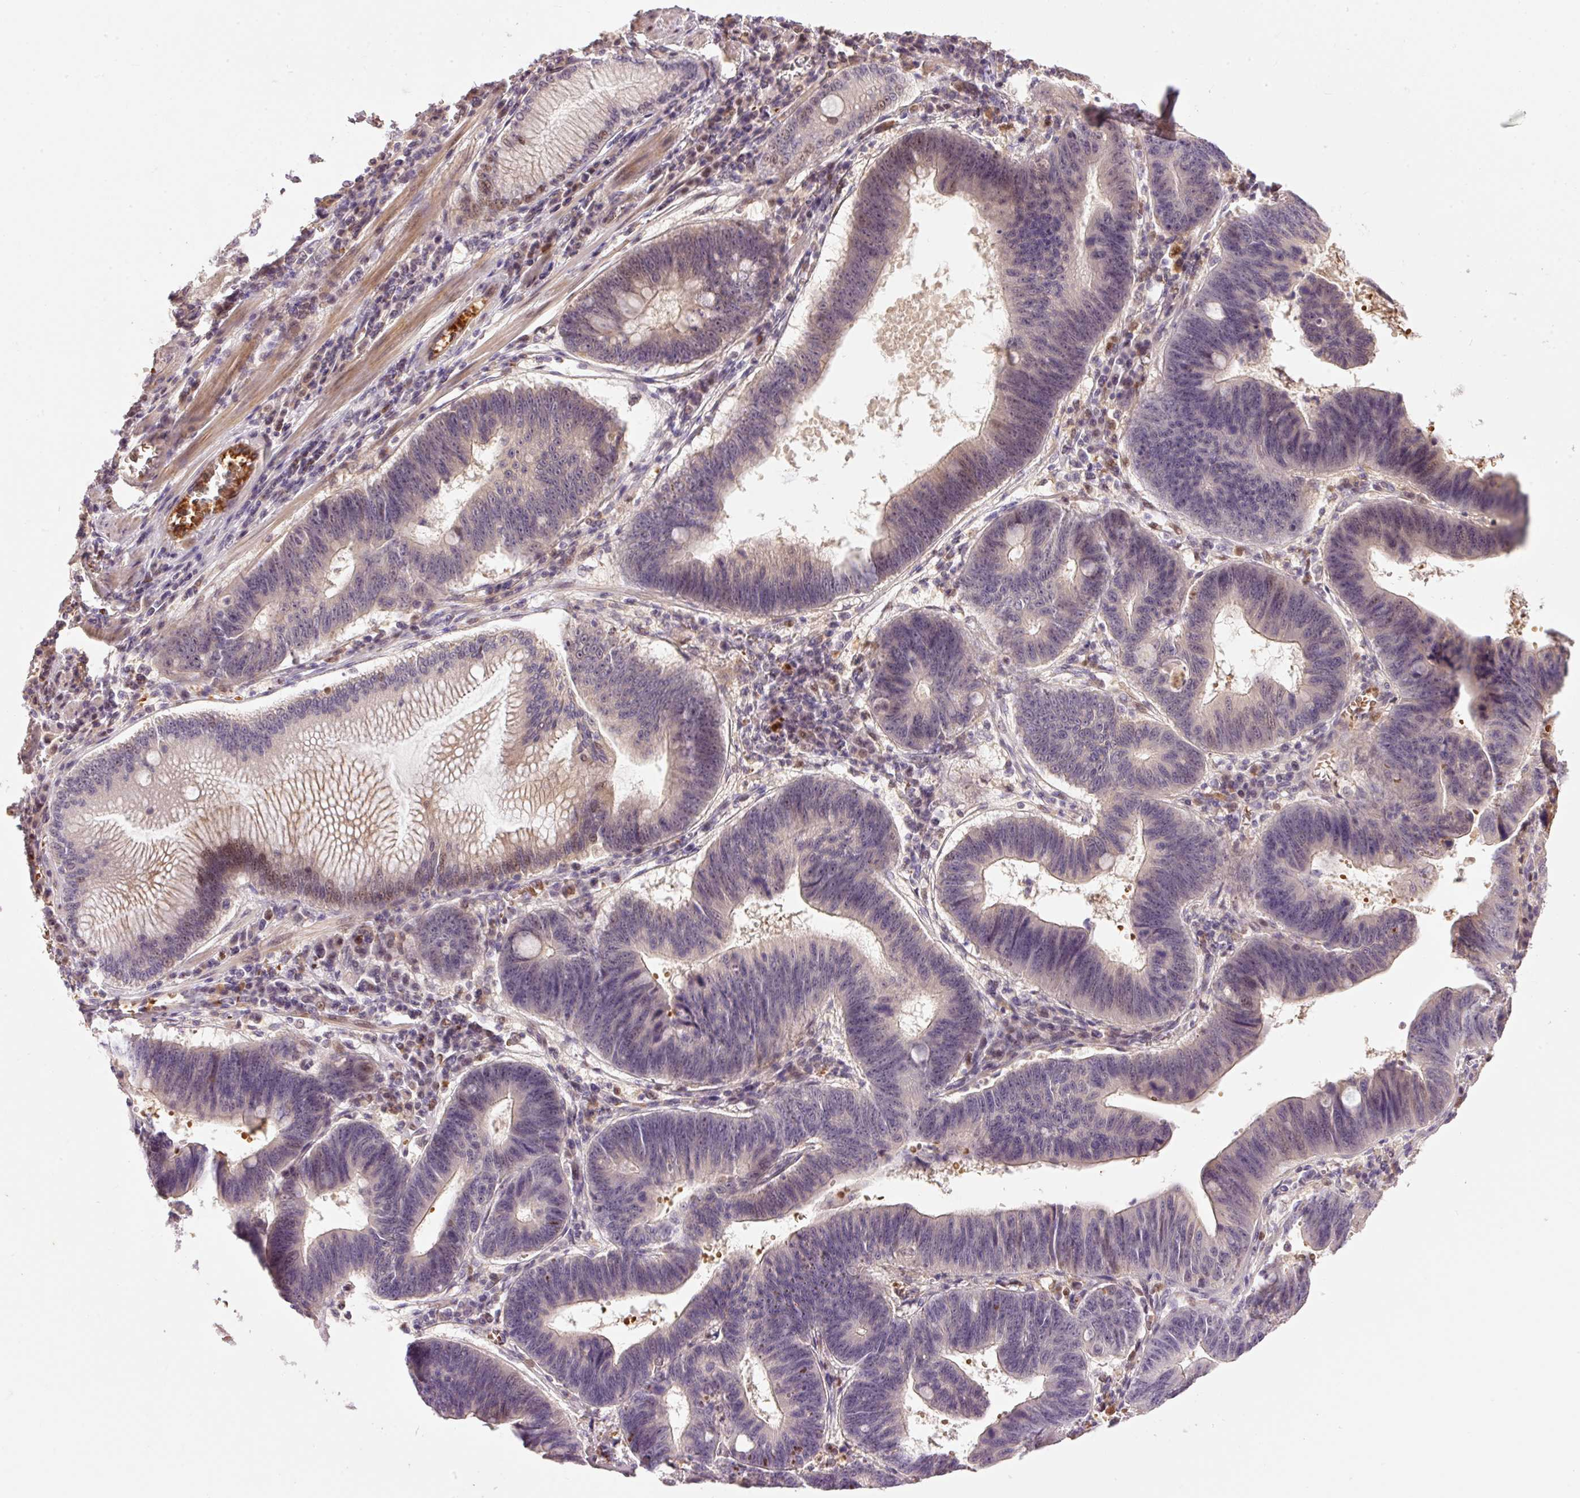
{"staining": {"intensity": "moderate", "quantity": "<25%", "location": "nuclear"}, "tissue": "stomach cancer", "cell_type": "Tumor cells", "image_type": "cancer", "snomed": [{"axis": "morphology", "description": "Adenocarcinoma, NOS"}, {"axis": "topography", "description": "Stomach"}], "caption": "A brown stain shows moderate nuclear staining of a protein in human adenocarcinoma (stomach) tumor cells. The protein of interest is stained brown, and the nuclei are stained in blue (DAB IHC with brightfield microscopy, high magnification).", "gene": "CMTM8", "patient": {"sex": "male", "age": 59}}